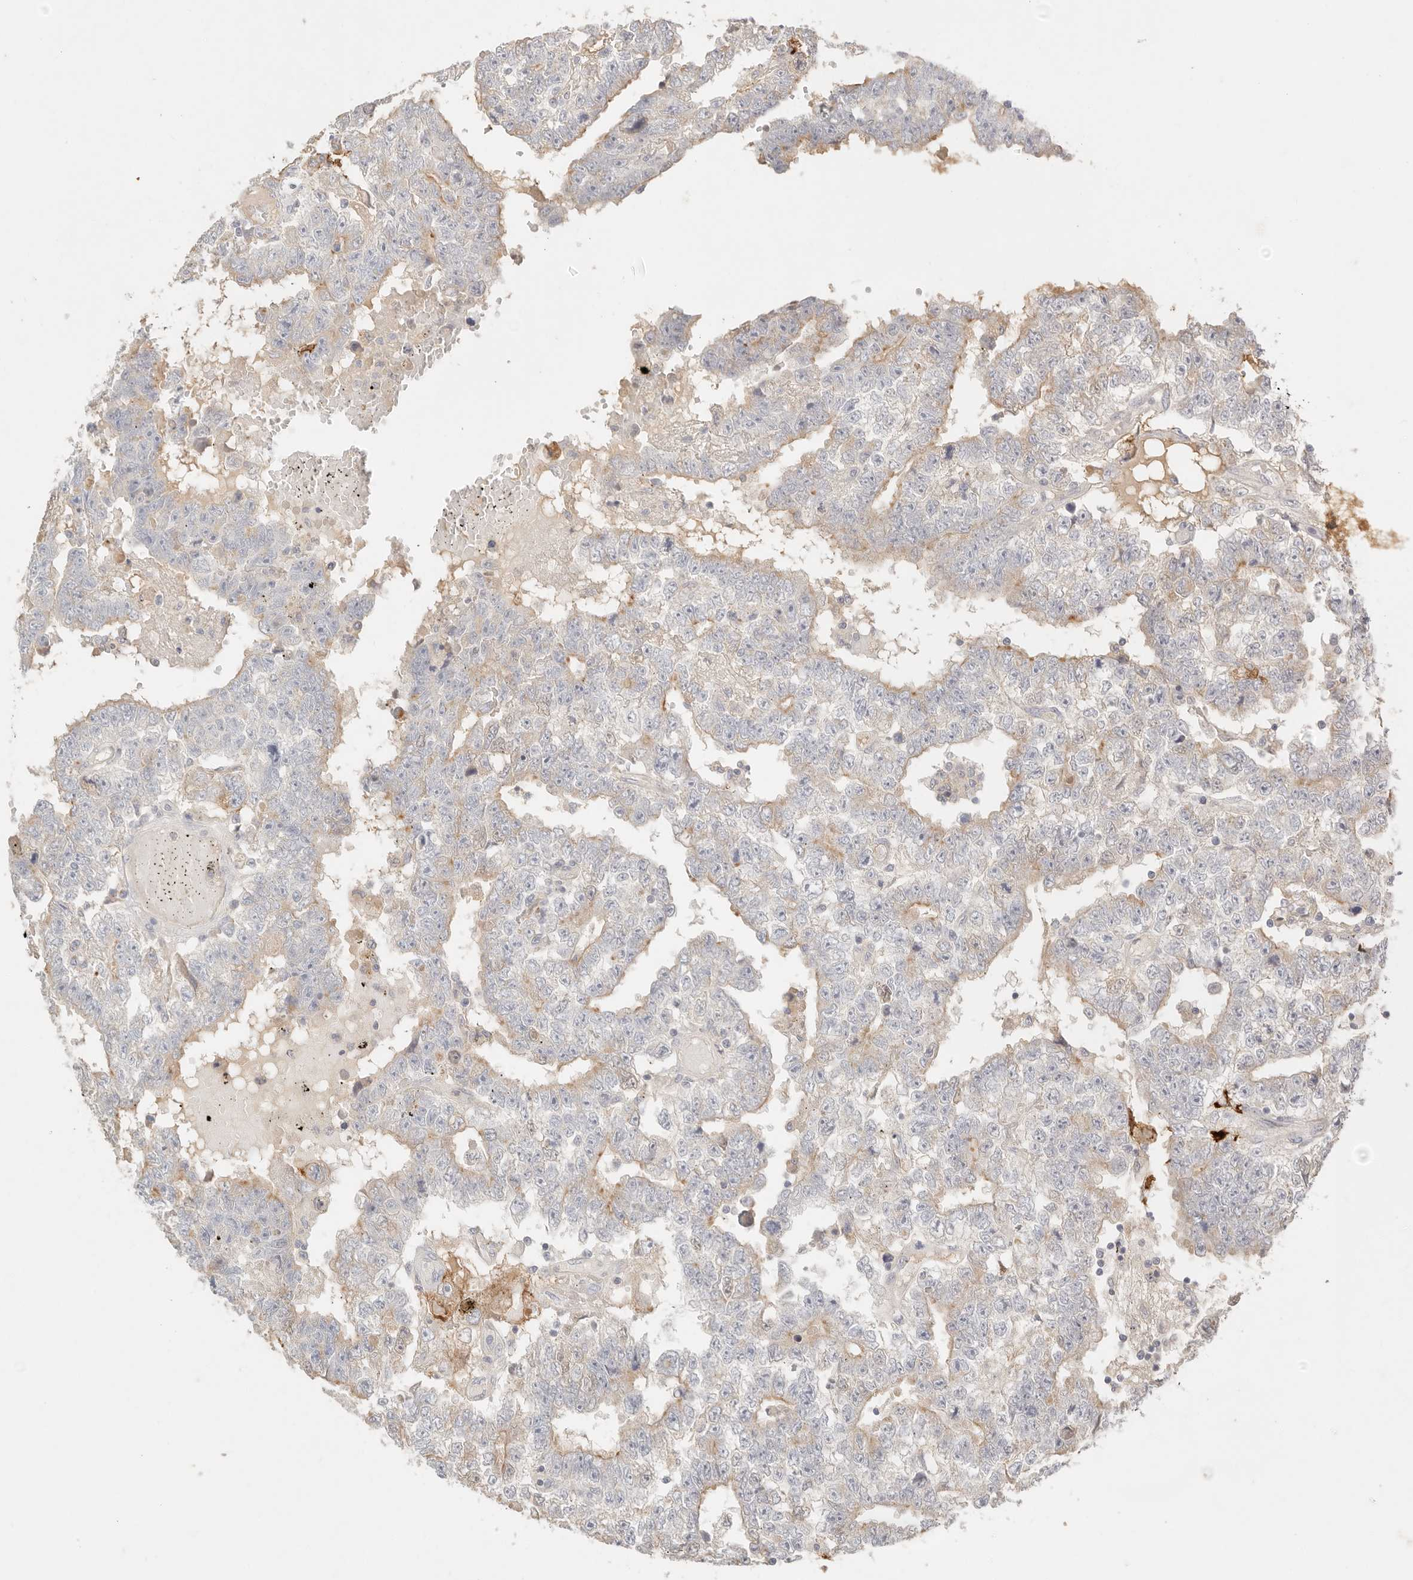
{"staining": {"intensity": "weak", "quantity": "<25%", "location": "cytoplasmic/membranous"}, "tissue": "testis cancer", "cell_type": "Tumor cells", "image_type": "cancer", "snomed": [{"axis": "morphology", "description": "Carcinoma, Embryonal, NOS"}, {"axis": "topography", "description": "Testis"}], "caption": "This is a micrograph of immunohistochemistry staining of embryonal carcinoma (testis), which shows no positivity in tumor cells.", "gene": "CEP120", "patient": {"sex": "male", "age": 25}}